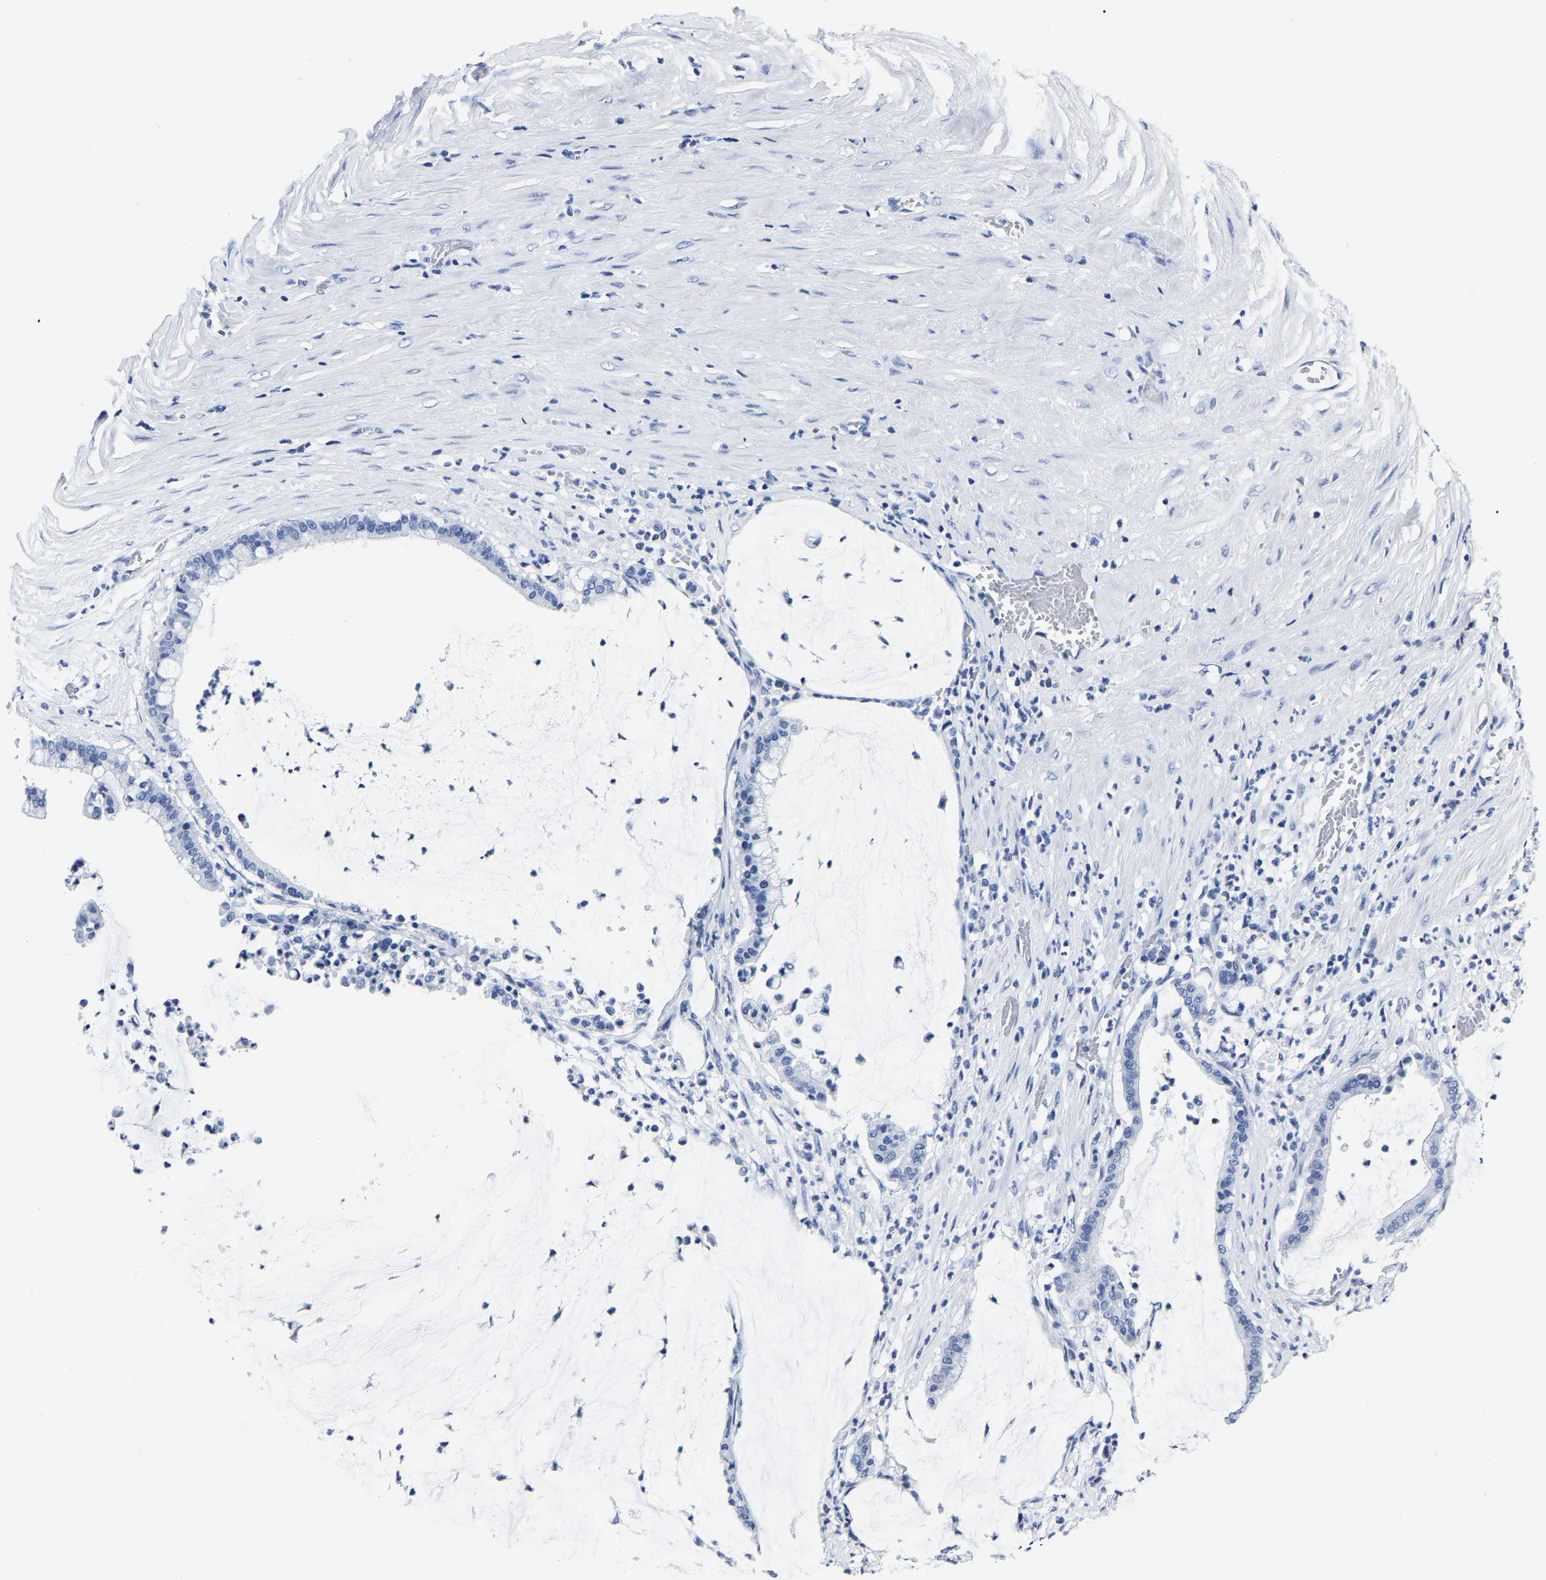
{"staining": {"intensity": "negative", "quantity": "none", "location": "none"}, "tissue": "pancreatic cancer", "cell_type": "Tumor cells", "image_type": "cancer", "snomed": [{"axis": "morphology", "description": "Adenocarcinoma, NOS"}, {"axis": "topography", "description": "Pancreas"}], "caption": "Tumor cells show no significant protein expression in pancreatic adenocarcinoma.", "gene": "IMPG2", "patient": {"sex": "male", "age": 41}}